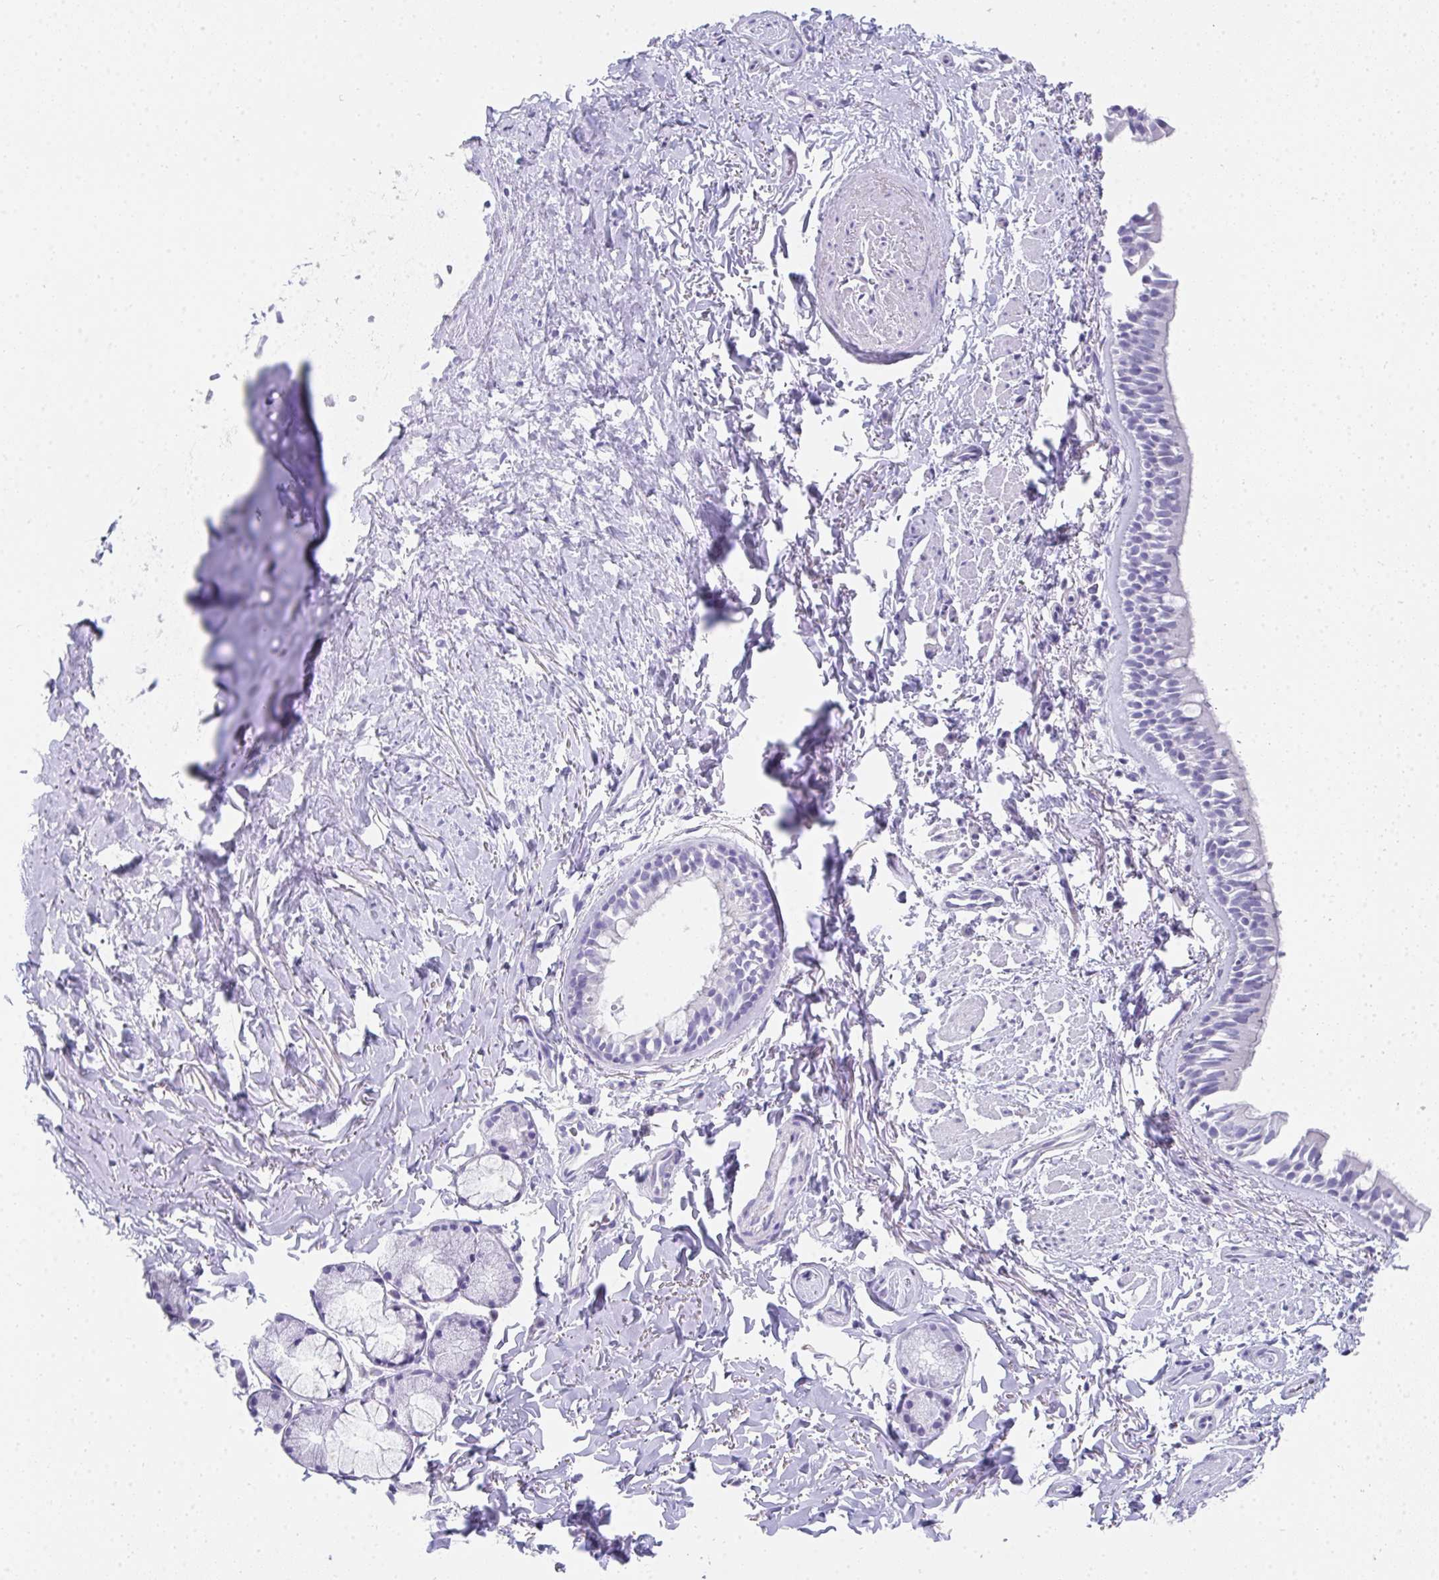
{"staining": {"intensity": "negative", "quantity": "none", "location": "none"}, "tissue": "bronchus", "cell_type": "Respiratory epithelial cells", "image_type": "normal", "snomed": [{"axis": "morphology", "description": "Normal tissue, NOS"}, {"axis": "topography", "description": "Lymph node"}, {"axis": "topography", "description": "Cartilage tissue"}, {"axis": "topography", "description": "Bronchus"}], "caption": "High magnification brightfield microscopy of unremarkable bronchus stained with DAB (3,3'-diaminobenzidine) (brown) and counterstained with hematoxylin (blue): respiratory epithelial cells show no significant positivity. (Stains: DAB (3,3'-diaminobenzidine) IHC with hematoxylin counter stain, Microscopy: brightfield microscopy at high magnification).", "gene": "RLF", "patient": {"sex": "female", "age": 70}}